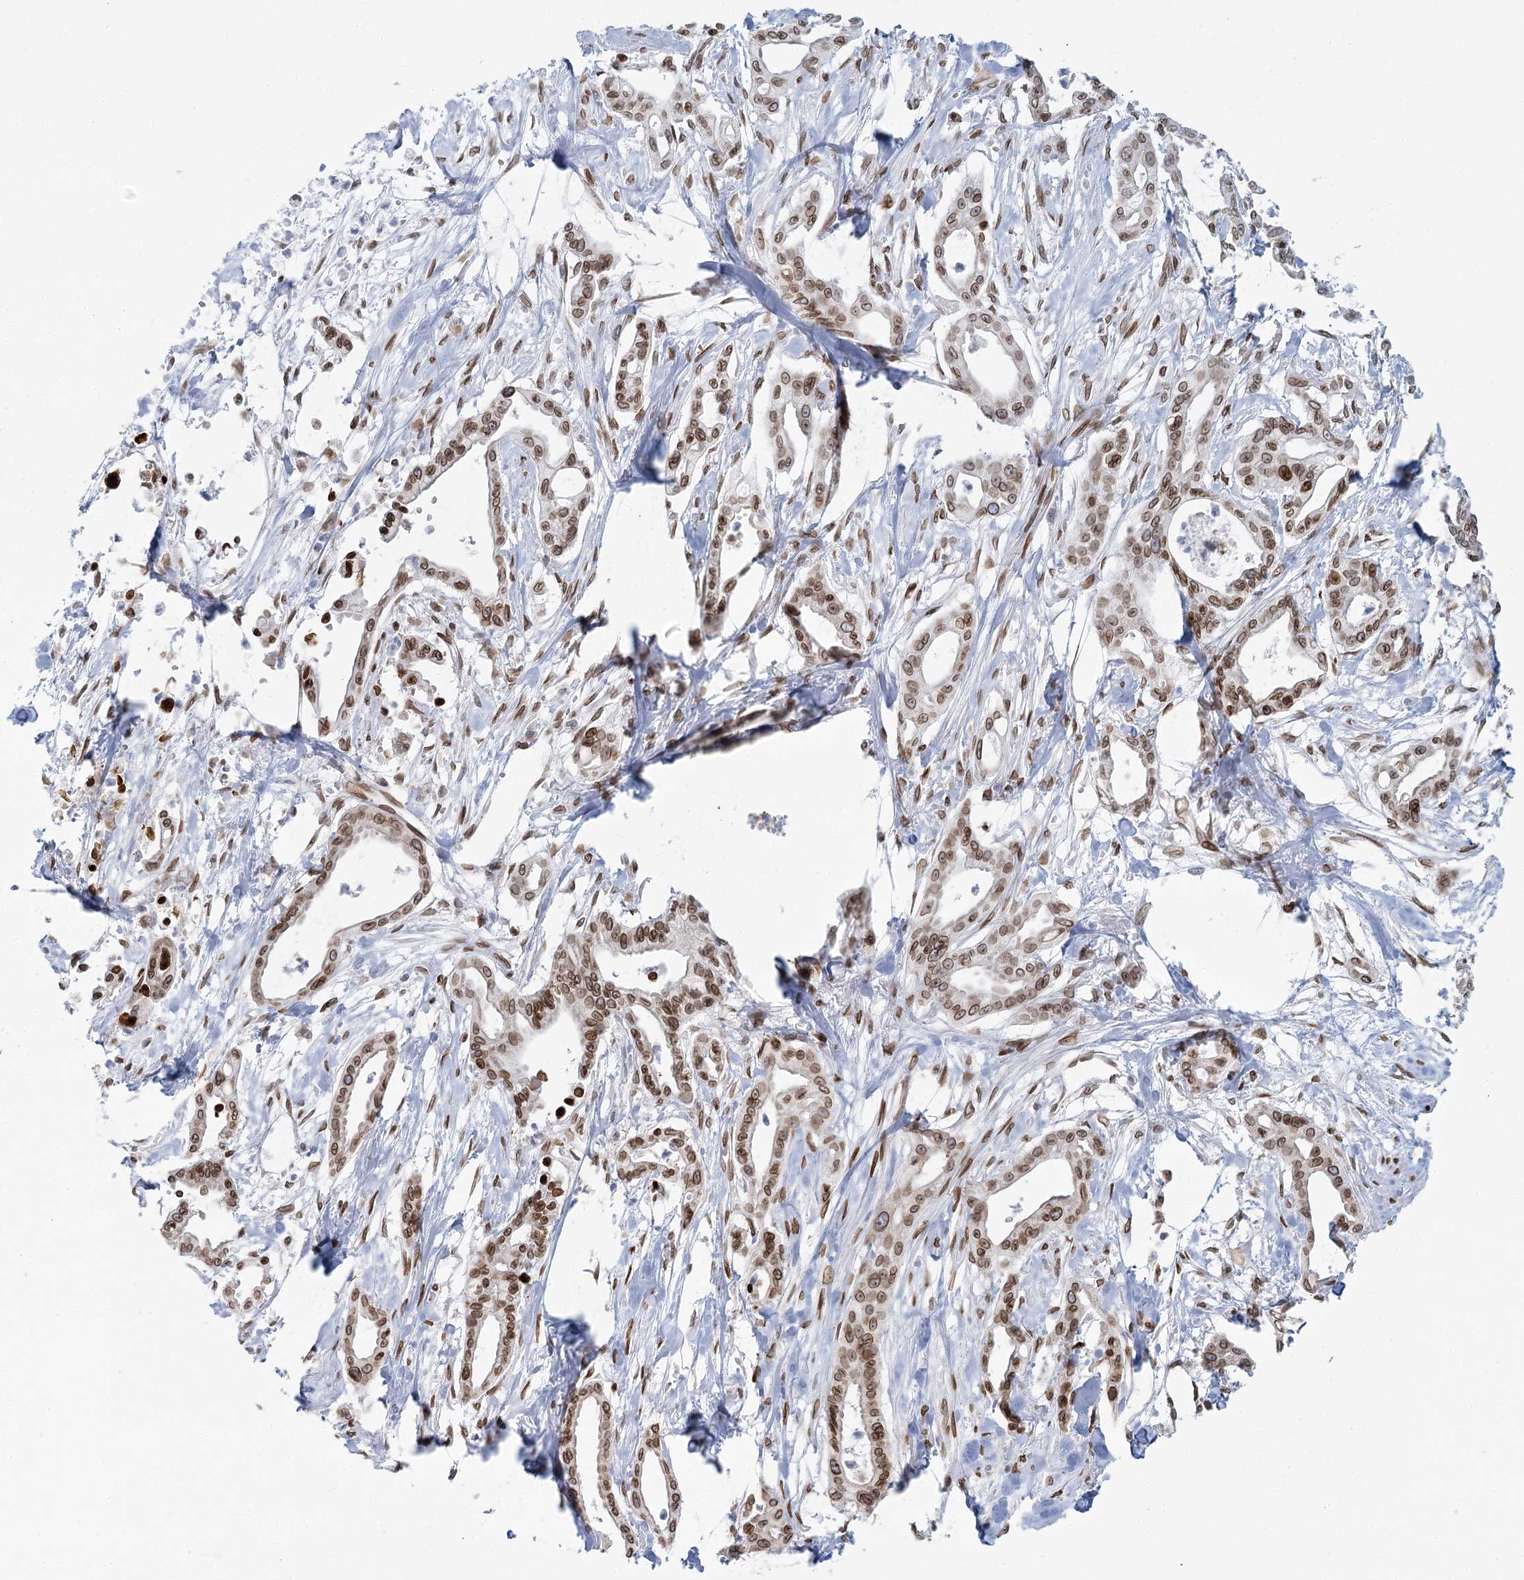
{"staining": {"intensity": "moderate", "quantity": ">75%", "location": "nuclear"}, "tissue": "pancreatic cancer", "cell_type": "Tumor cells", "image_type": "cancer", "snomed": [{"axis": "morphology", "description": "Adenocarcinoma, NOS"}, {"axis": "topography", "description": "Pancreas"}], "caption": "The photomicrograph displays staining of pancreatic adenocarcinoma, revealing moderate nuclear protein staining (brown color) within tumor cells.", "gene": "VWA5A", "patient": {"sex": "male", "age": 68}}